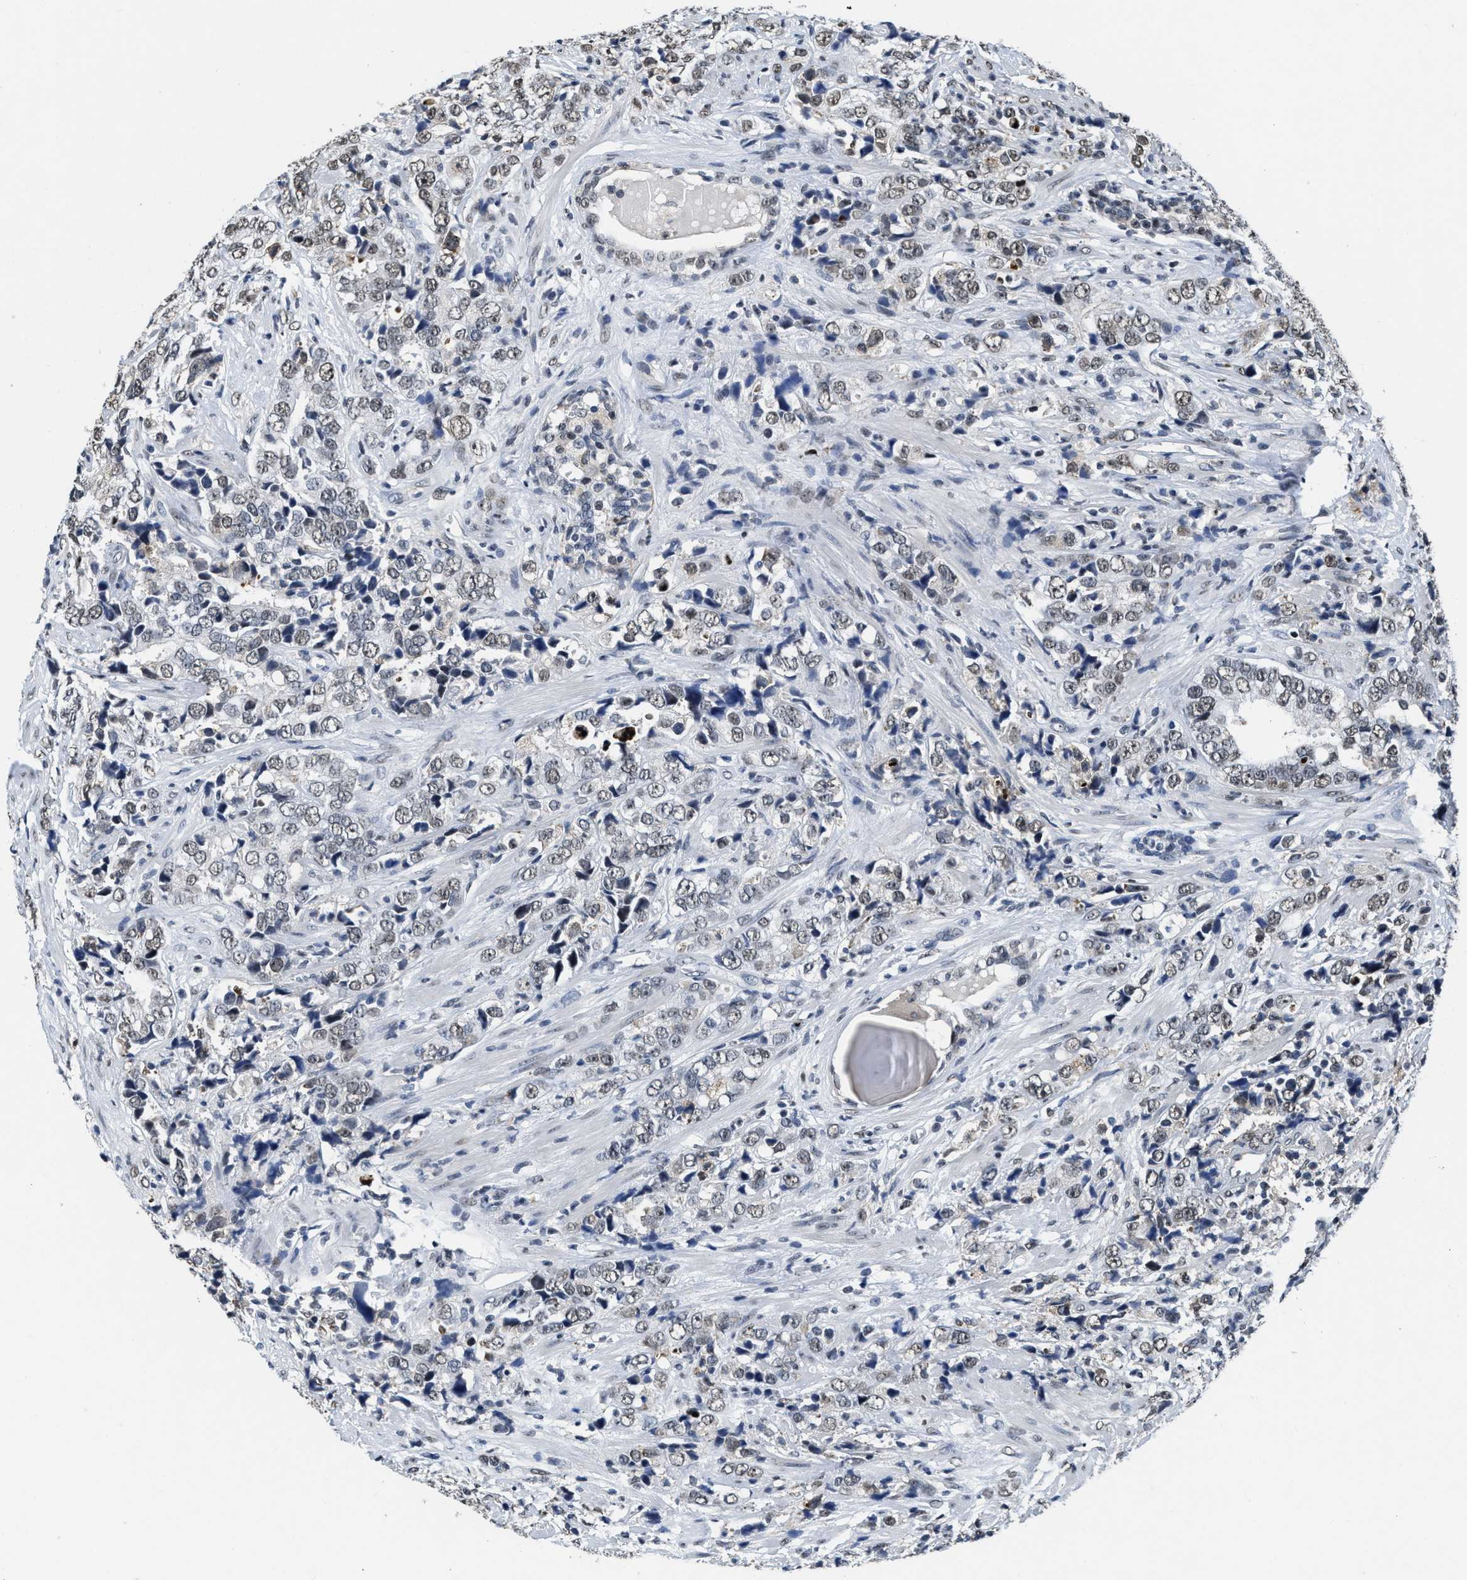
{"staining": {"intensity": "weak", "quantity": ">75%", "location": "nuclear"}, "tissue": "prostate cancer", "cell_type": "Tumor cells", "image_type": "cancer", "snomed": [{"axis": "morphology", "description": "Adenocarcinoma, High grade"}, {"axis": "topography", "description": "Prostate"}], "caption": "Weak nuclear positivity is identified in approximately >75% of tumor cells in prostate high-grade adenocarcinoma. The protein of interest is shown in brown color, while the nuclei are stained blue.", "gene": "SUPT16H", "patient": {"sex": "male", "age": 71}}